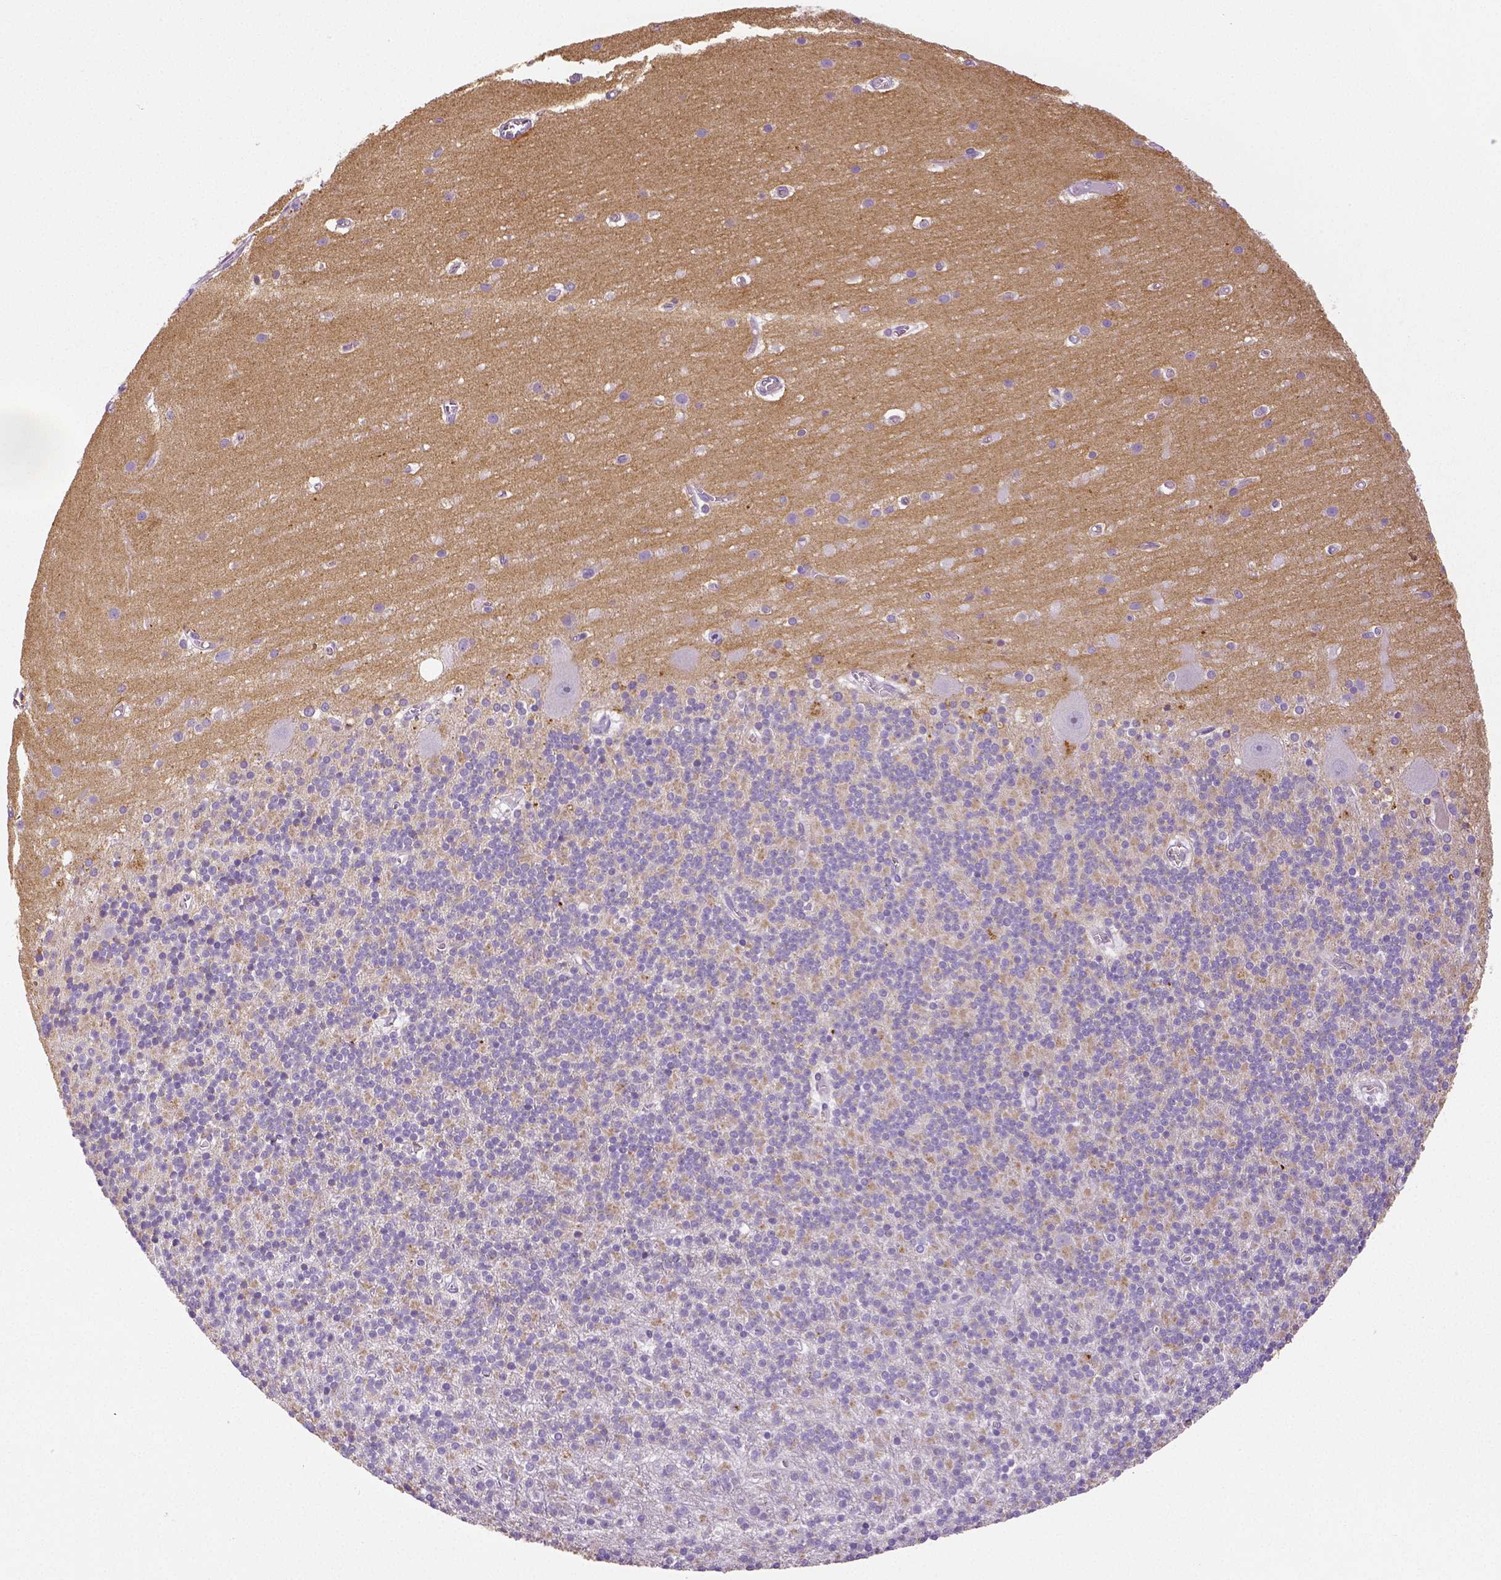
{"staining": {"intensity": "weak", "quantity": "25%-75%", "location": "cytoplasmic/membranous"}, "tissue": "cerebellum", "cell_type": "Cells in granular layer", "image_type": "normal", "snomed": [{"axis": "morphology", "description": "Normal tissue, NOS"}, {"axis": "topography", "description": "Cerebellum"}], "caption": "IHC image of unremarkable cerebellum: cerebellum stained using immunohistochemistry (IHC) shows low levels of weak protein expression localized specifically in the cytoplasmic/membranous of cells in granular layer, appearing as a cytoplasmic/membranous brown color.", "gene": "ENSG00000250349", "patient": {"sex": "male", "age": 70}}